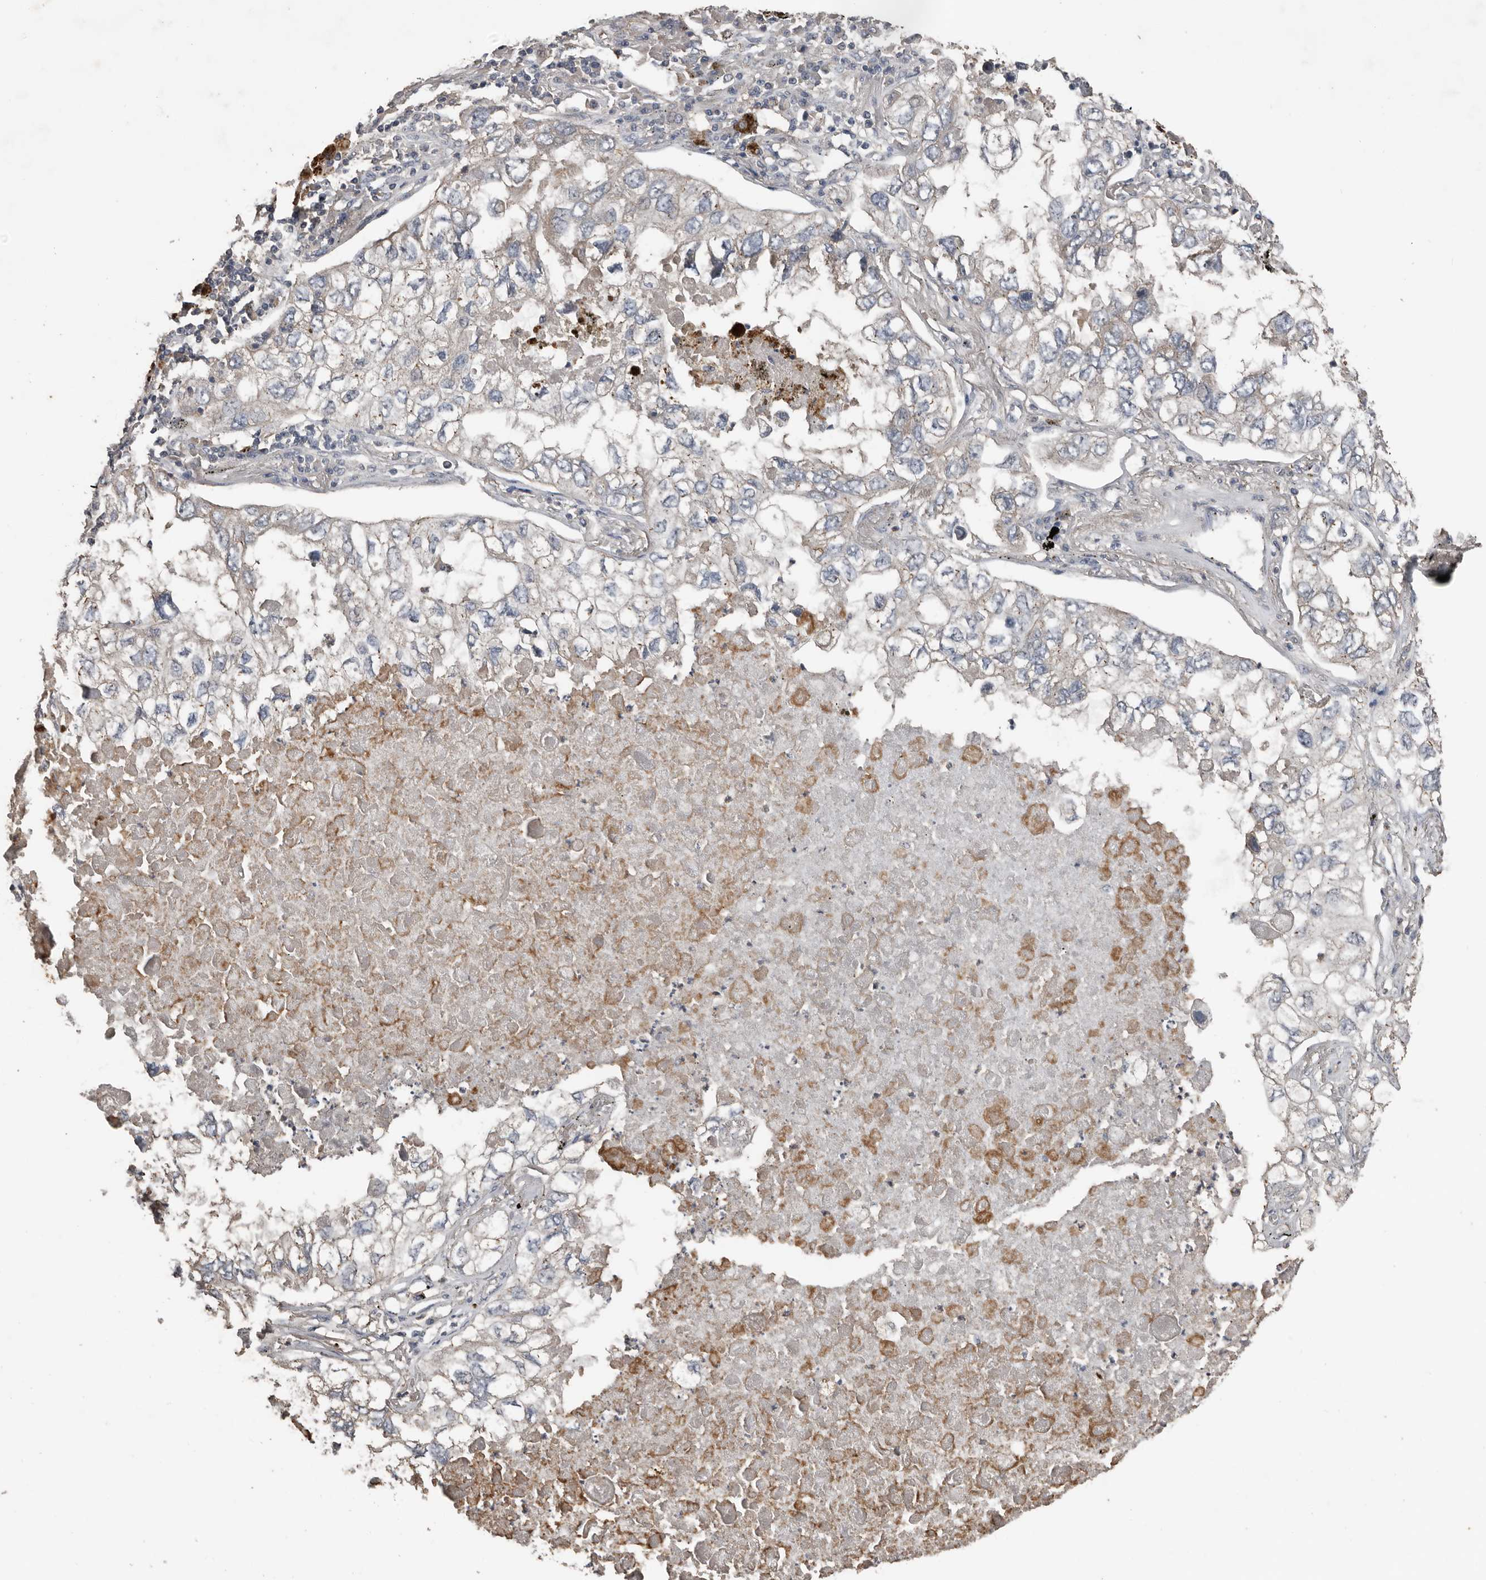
{"staining": {"intensity": "negative", "quantity": "none", "location": "none"}, "tissue": "lung cancer", "cell_type": "Tumor cells", "image_type": "cancer", "snomed": [{"axis": "morphology", "description": "Adenocarcinoma, NOS"}, {"axis": "topography", "description": "Lung"}], "caption": "Micrograph shows no protein positivity in tumor cells of lung cancer tissue.", "gene": "HYAL4", "patient": {"sex": "male", "age": 65}}